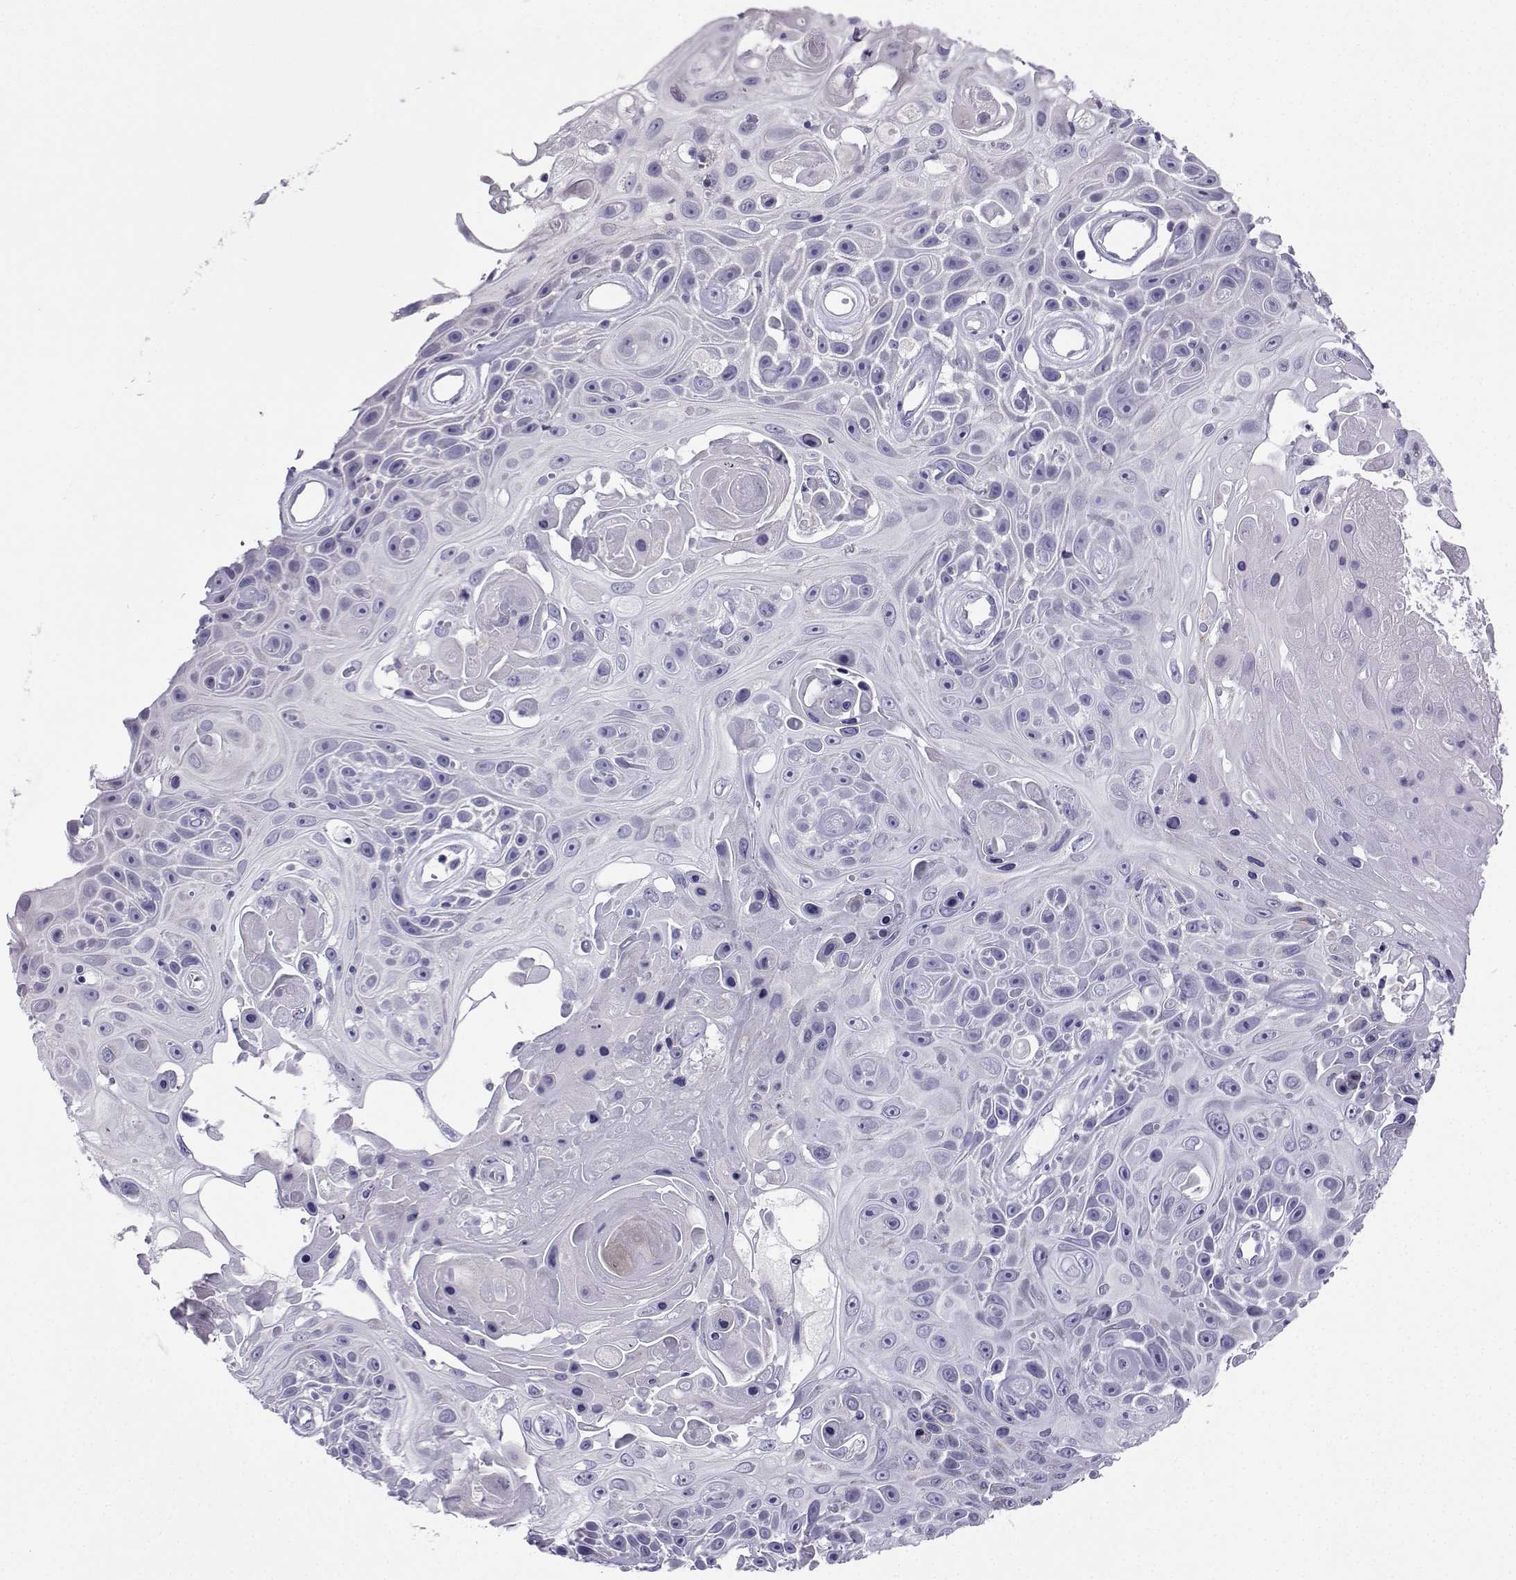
{"staining": {"intensity": "negative", "quantity": "none", "location": "none"}, "tissue": "skin cancer", "cell_type": "Tumor cells", "image_type": "cancer", "snomed": [{"axis": "morphology", "description": "Squamous cell carcinoma, NOS"}, {"axis": "topography", "description": "Skin"}], "caption": "Skin squamous cell carcinoma was stained to show a protein in brown. There is no significant positivity in tumor cells.", "gene": "FBXO24", "patient": {"sex": "male", "age": 82}}